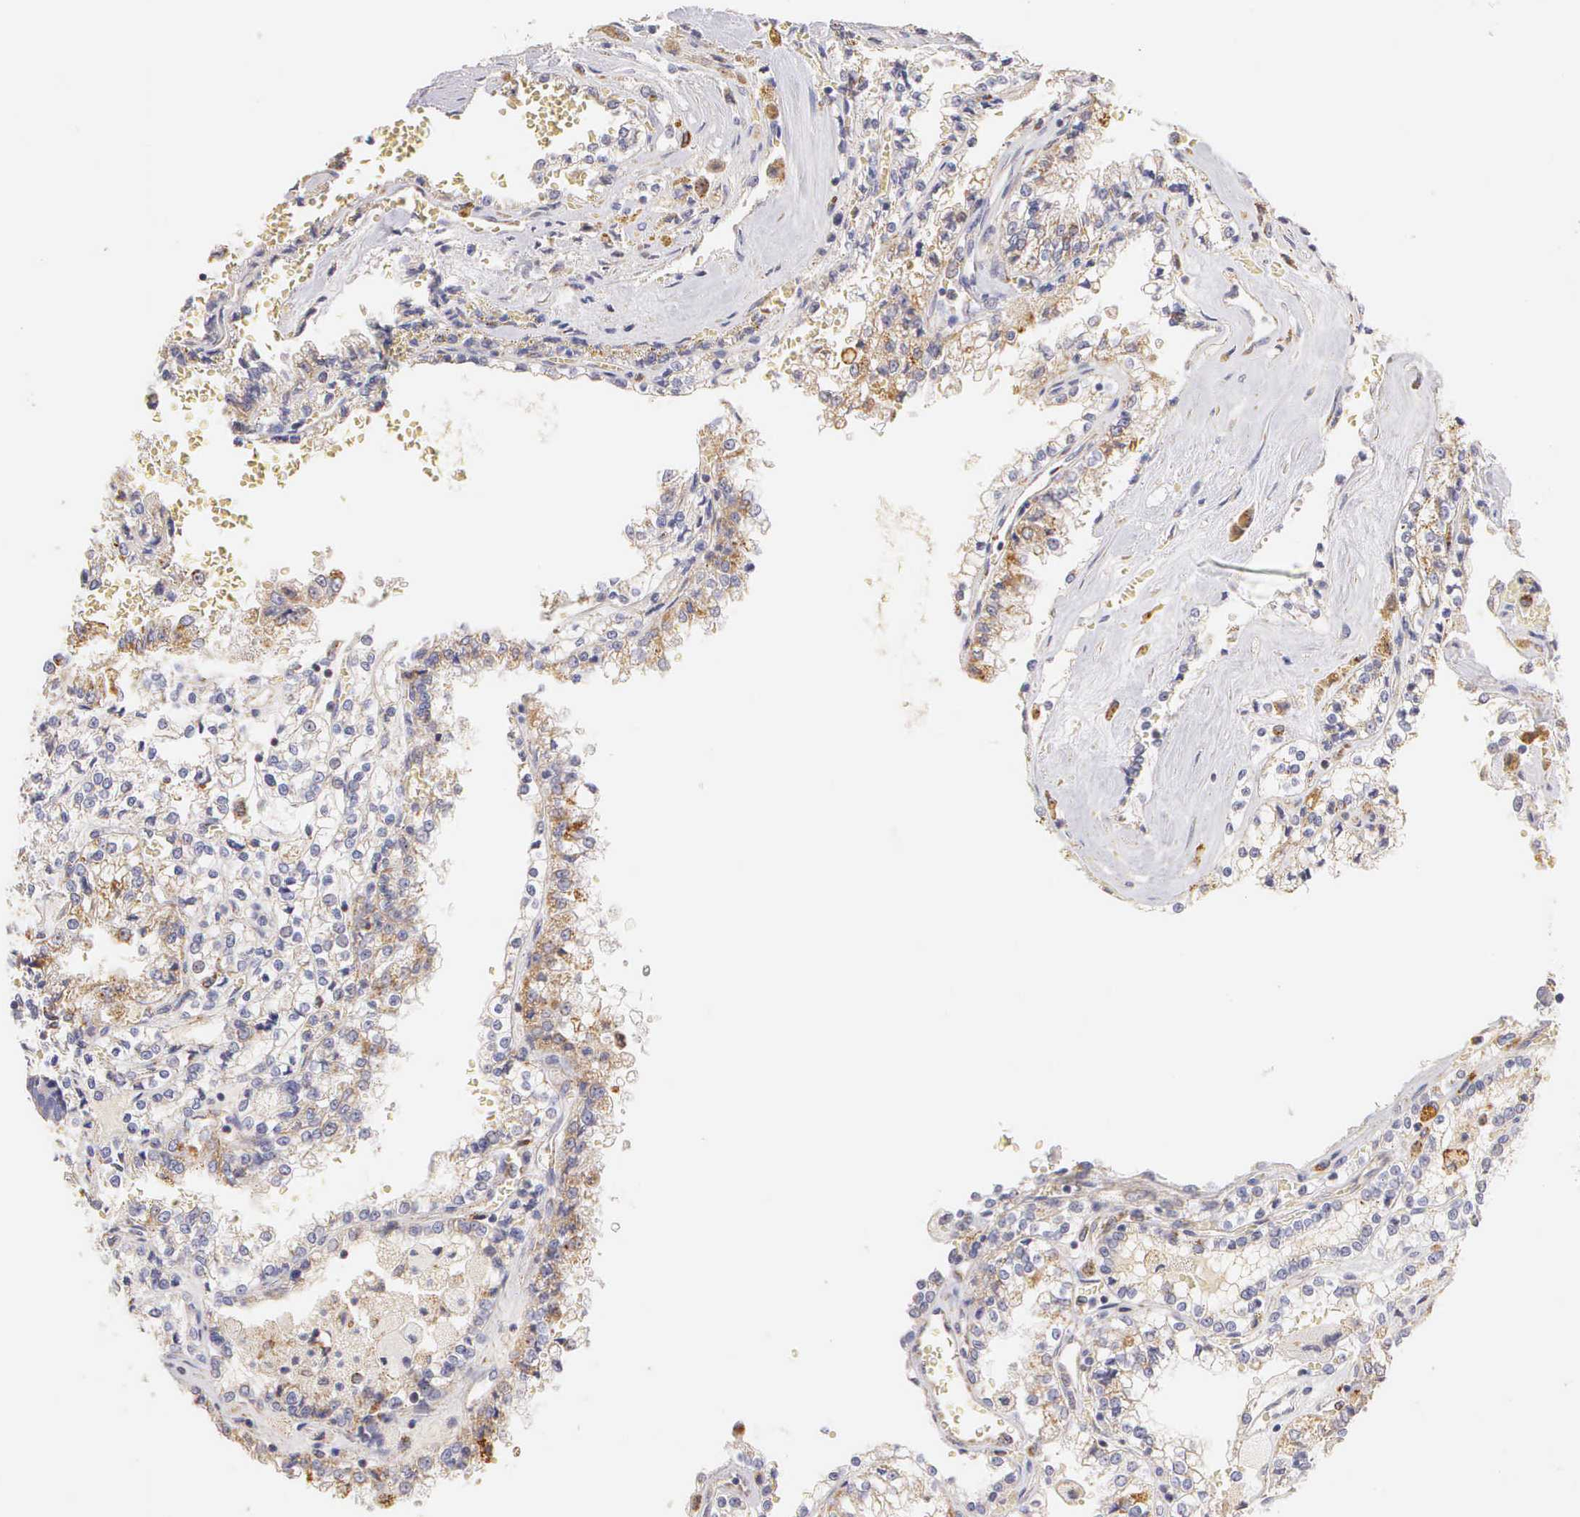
{"staining": {"intensity": "weak", "quantity": "25%-75%", "location": "cytoplasmic/membranous"}, "tissue": "renal cancer", "cell_type": "Tumor cells", "image_type": "cancer", "snomed": [{"axis": "morphology", "description": "Adenocarcinoma, NOS"}, {"axis": "topography", "description": "Kidney"}], "caption": "There is low levels of weak cytoplasmic/membranous staining in tumor cells of renal cancer, as demonstrated by immunohistochemical staining (brown color).", "gene": "ESR1", "patient": {"sex": "female", "age": 56}}